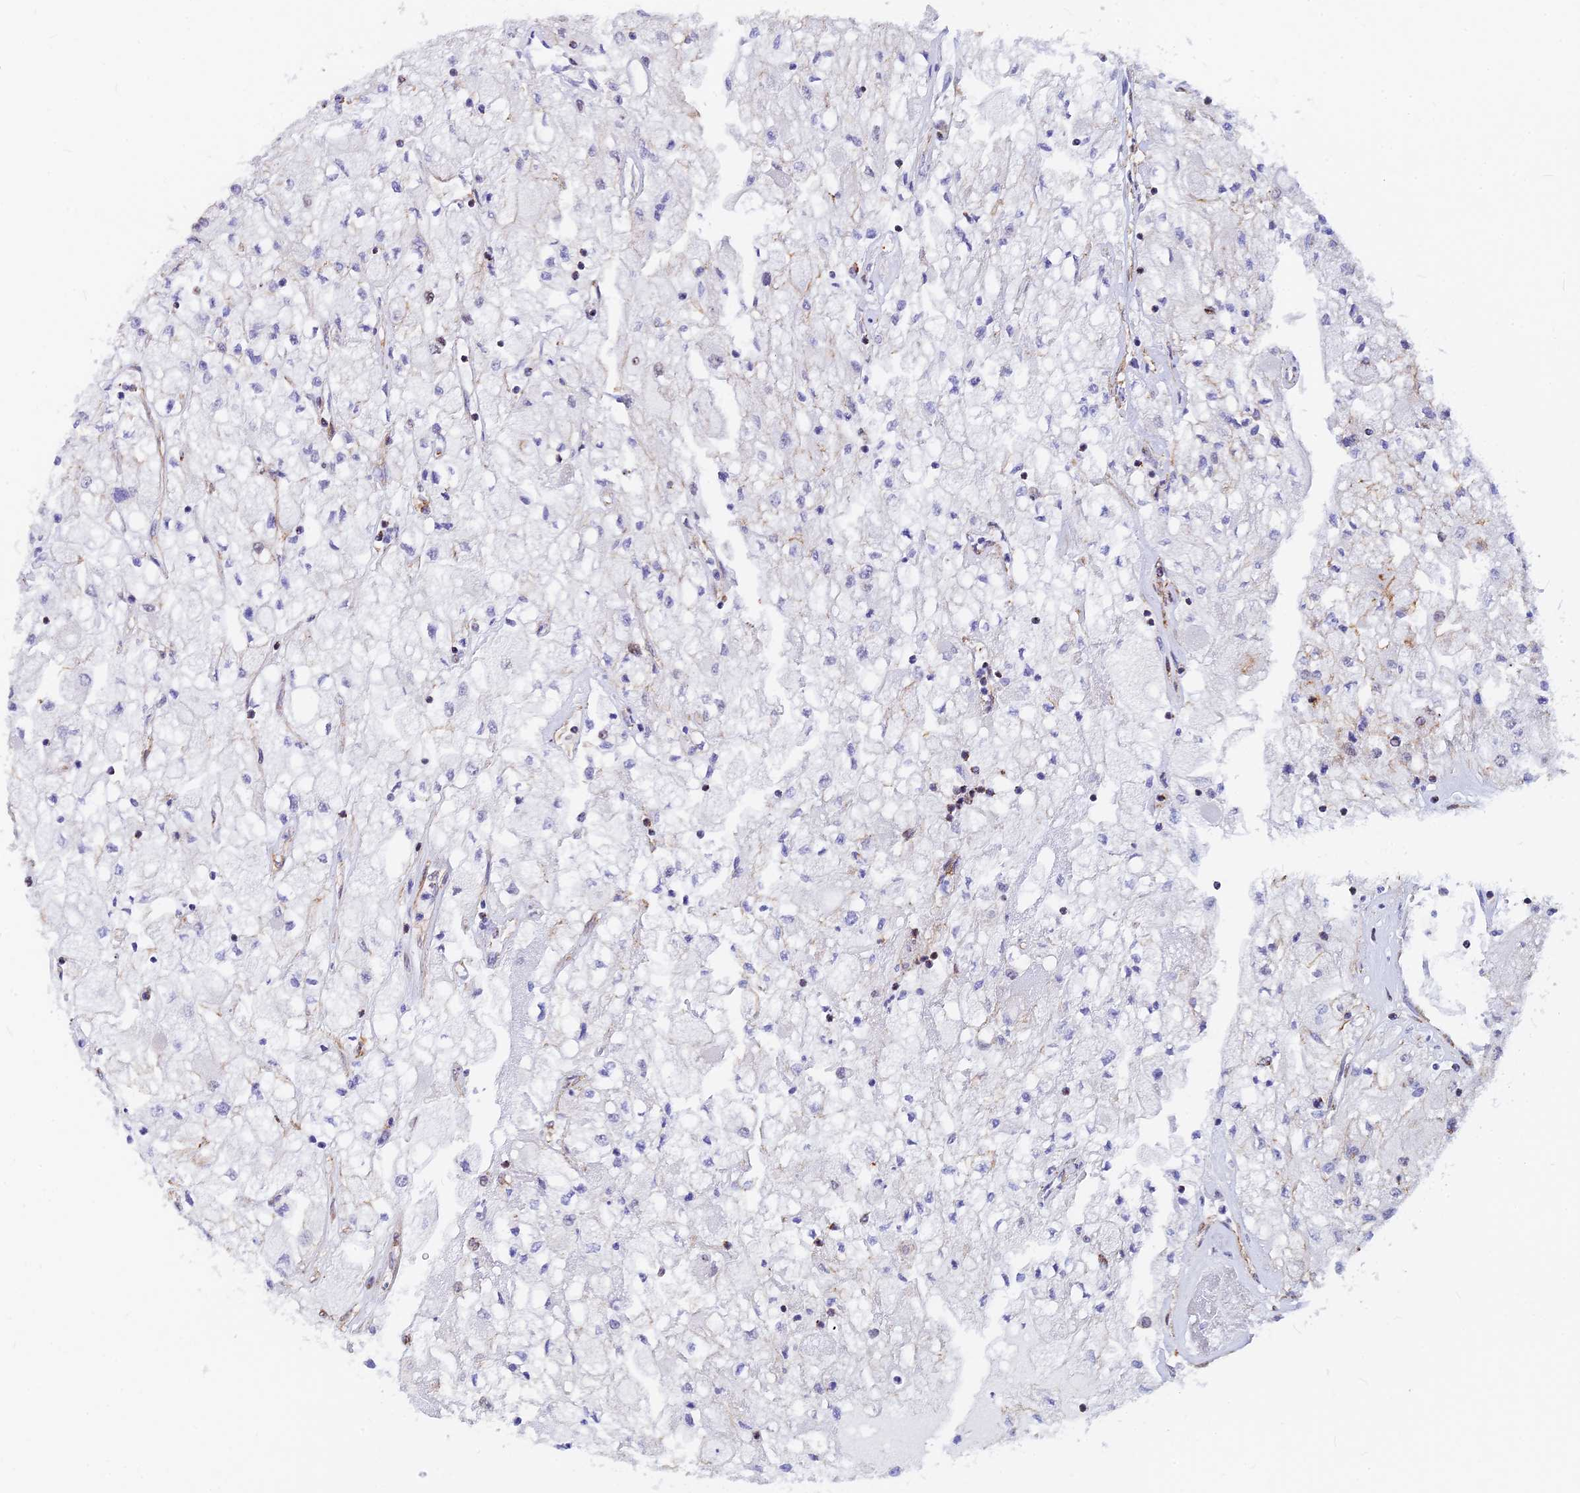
{"staining": {"intensity": "negative", "quantity": "none", "location": "none"}, "tissue": "renal cancer", "cell_type": "Tumor cells", "image_type": "cancer", "snomed": [{"axis": "morphology", "description": "Adenocarcinoma, NOS"}, {"axis": "topography", "description": "Kidney"}], "caption": "Image shows no significant protein staining in tumor cells of adenocarcinoma (renal). (DAB immunohistochemistry, high magnification).", "gene": "VSTM2L", "patient": {"sex": "male", "age": 80}}